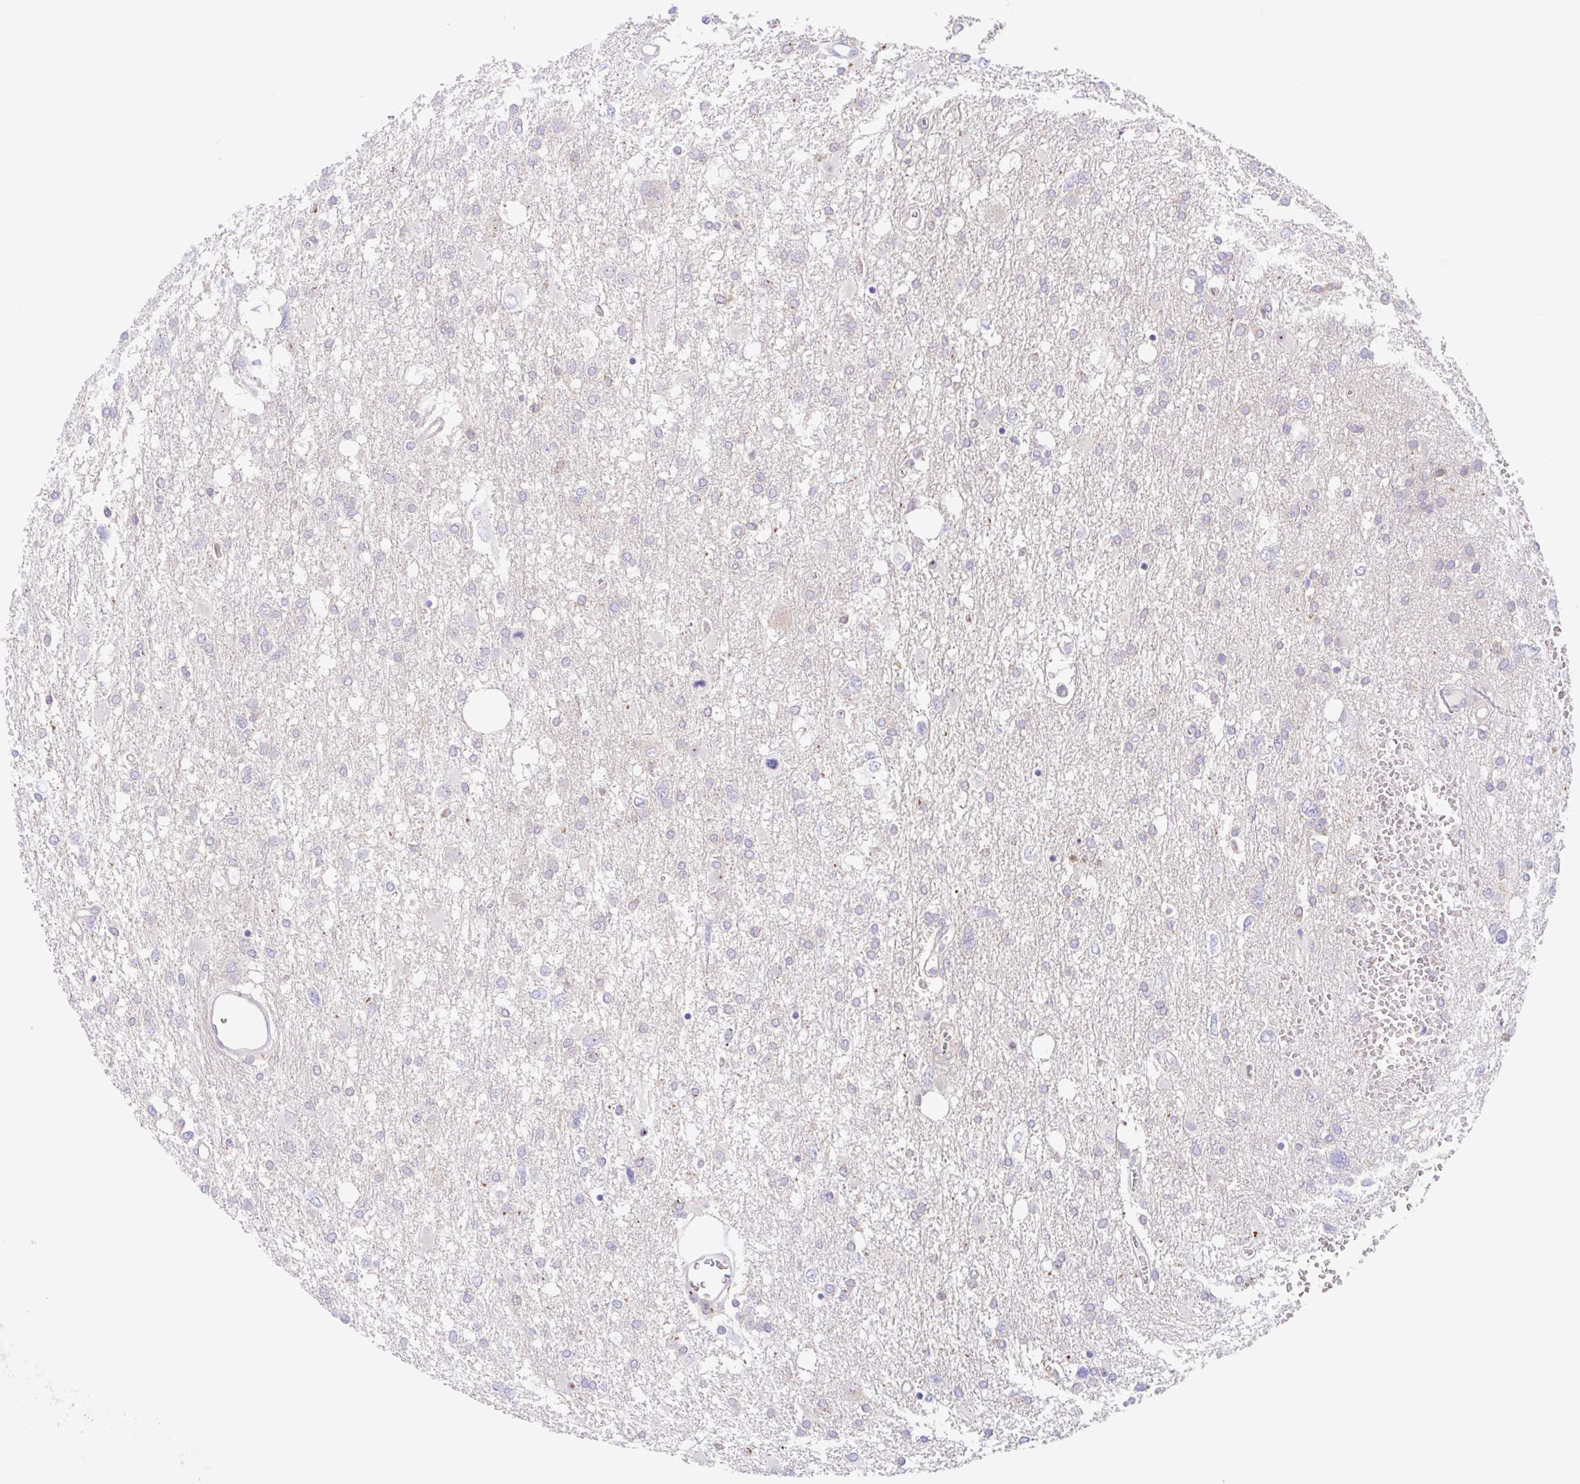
{"staining": {"intensity": "negative", "quantity": "none", "location": "none"}, "tissue": "glioma", "cell_type": "Tumor cells", "image_type": "cancer", "snomed": [{"axis": "morphology", "description": "Glioma, malignant, High grade"}, {"axis": "topography", "description": "Brain"}], "caption": "Immunohistochemistry of glioma exhibits no staining in tumor cells.", "gene": "TMEM86A", "patient": {"sex": "male", "age": 61}}